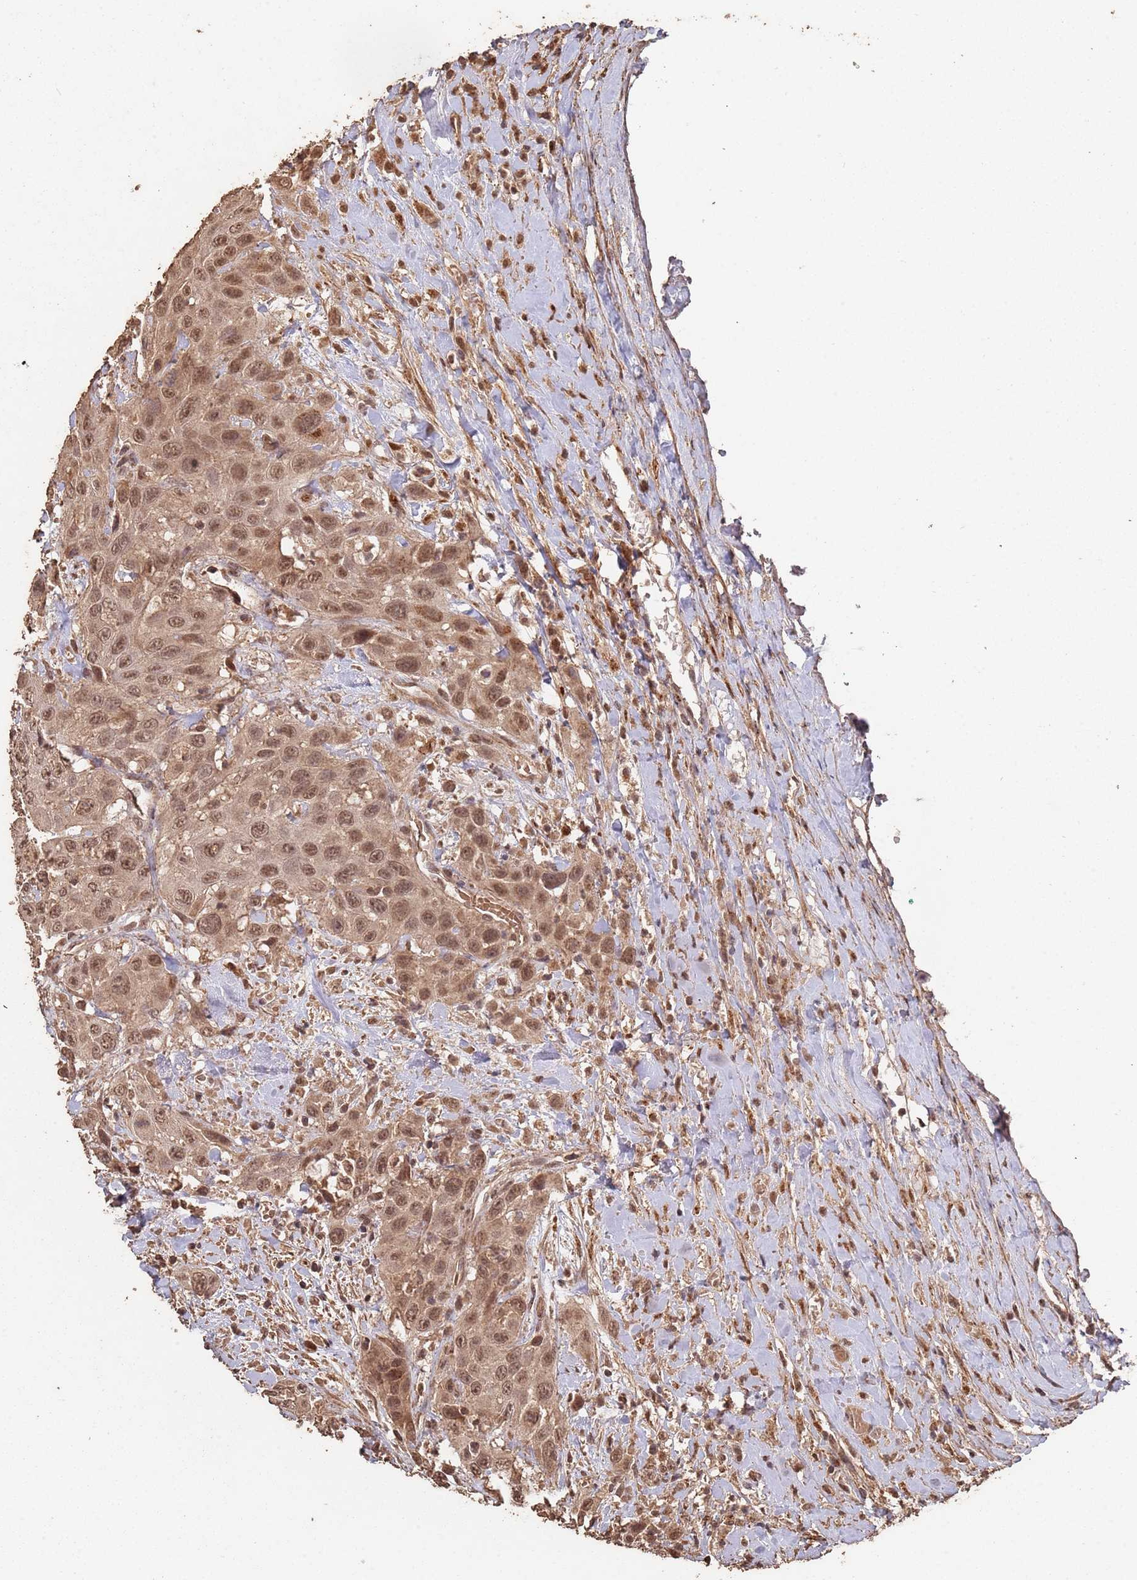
{"staining": {"intensity": "moderate", "quantity": ">75%", "location": "nuclear"}, "tissue": "head and neck cancer", "cell_type": "Tumor cells", "image_type": "cancer", "snomed": [{"axis": "morphology", "description": "Squamous cell carcinoma, NOS"}, {"axis": "topography", "description": "Head-Neck"}], "caption": "Head and neck squamous cell carcinoma stained with a protein marker demonstrates moderate staining in tumor cells.", "gene": "FRAT1", "patient": {"sex": "male", "age": 81}}